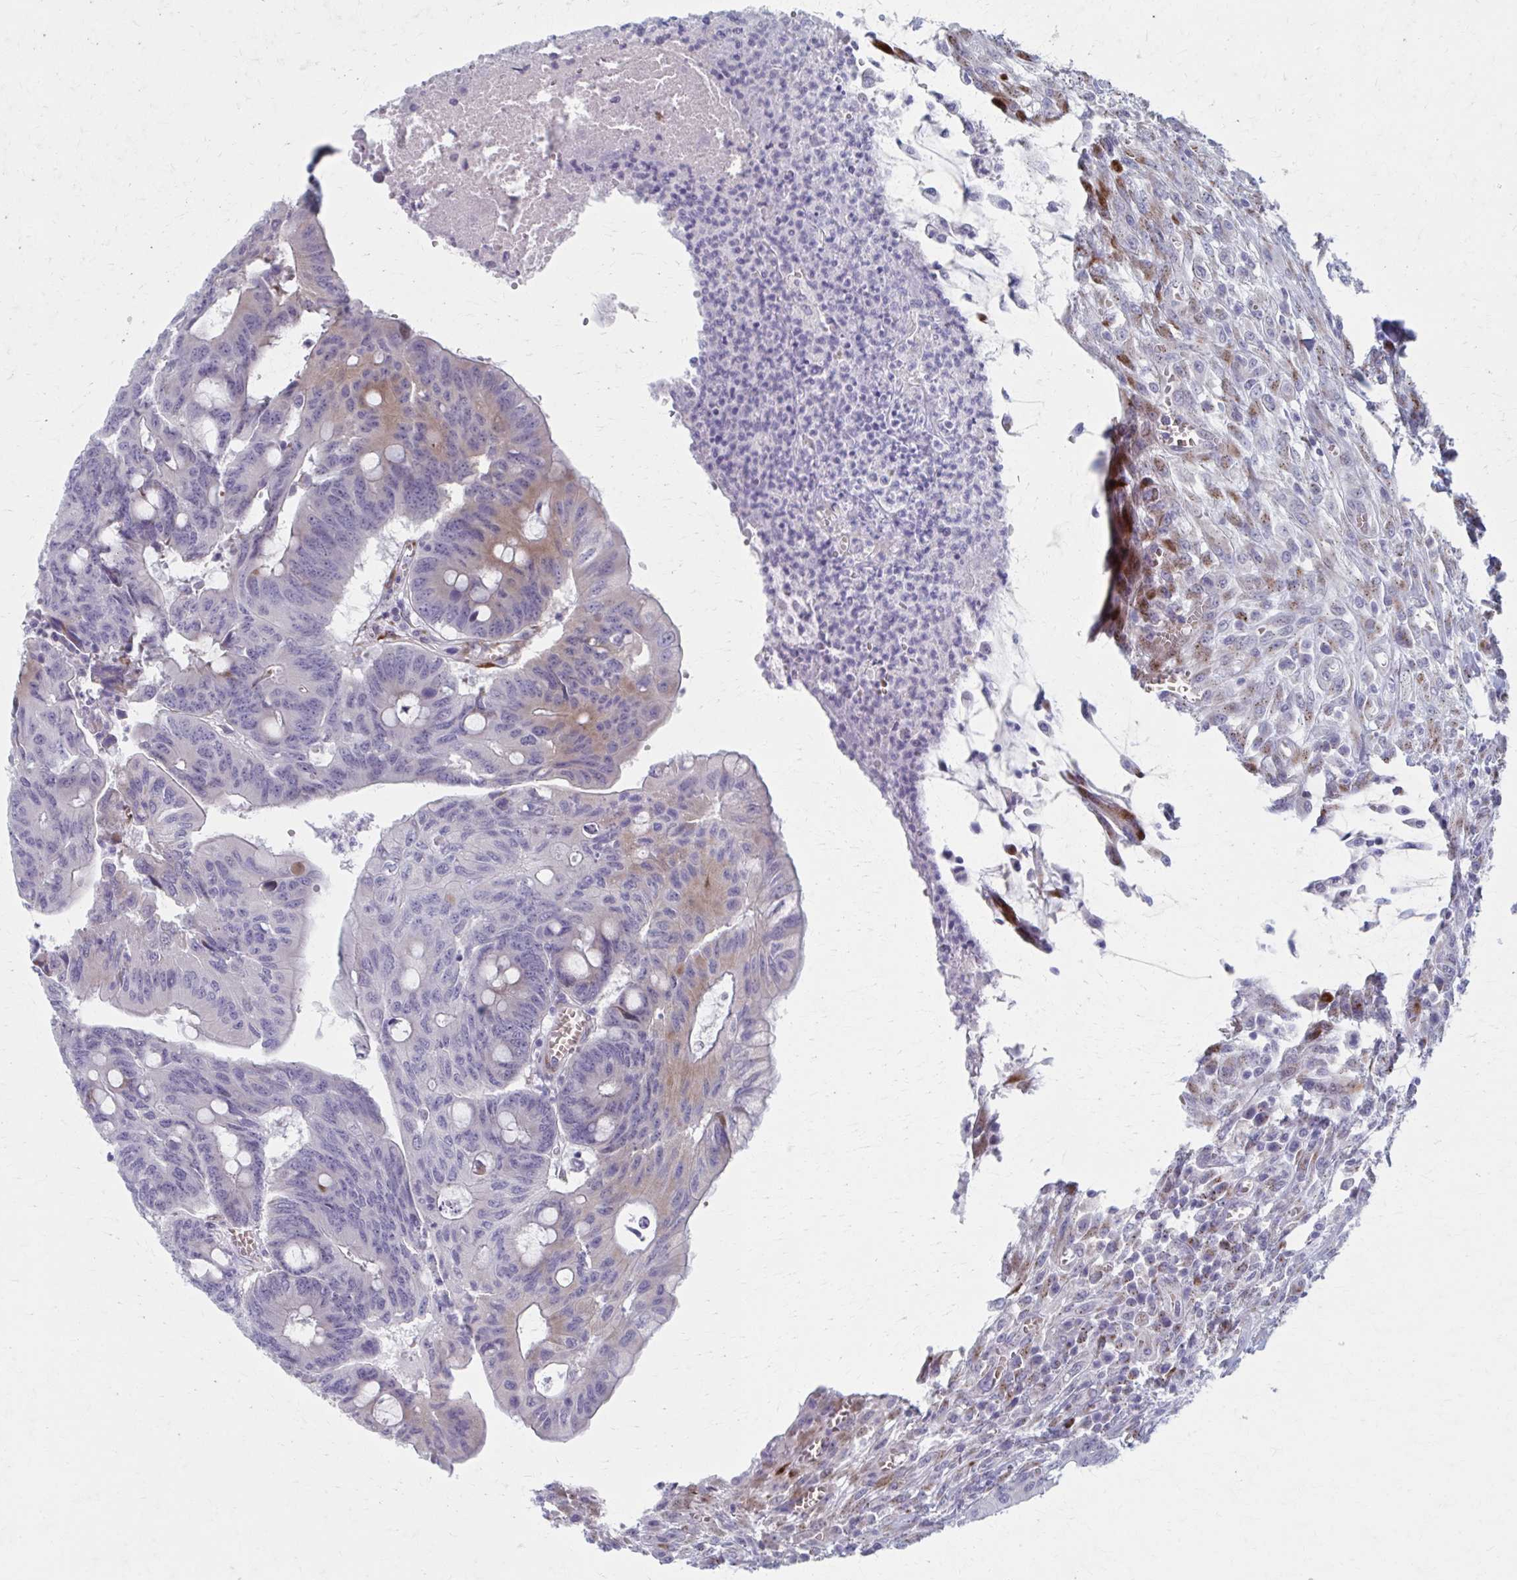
{"staining": {"intensity": "weak", "quantity": "<25%", "location": "cytoplasmic/membranous"}, "tissue": "colorectal cancer", "cell_type": "Tumor cells", "image_type": "cancer", "snomed": [{"axis": "morphology", "description": "Adenocarcinoma, NOS"}, {"axis": "topography", "description": "Colon"}], "caption": "There is no significant expression in tumor cells of colorectal cancer.", "gene": "OLFM2", "patient": {"sex": "male", "age": 65}}